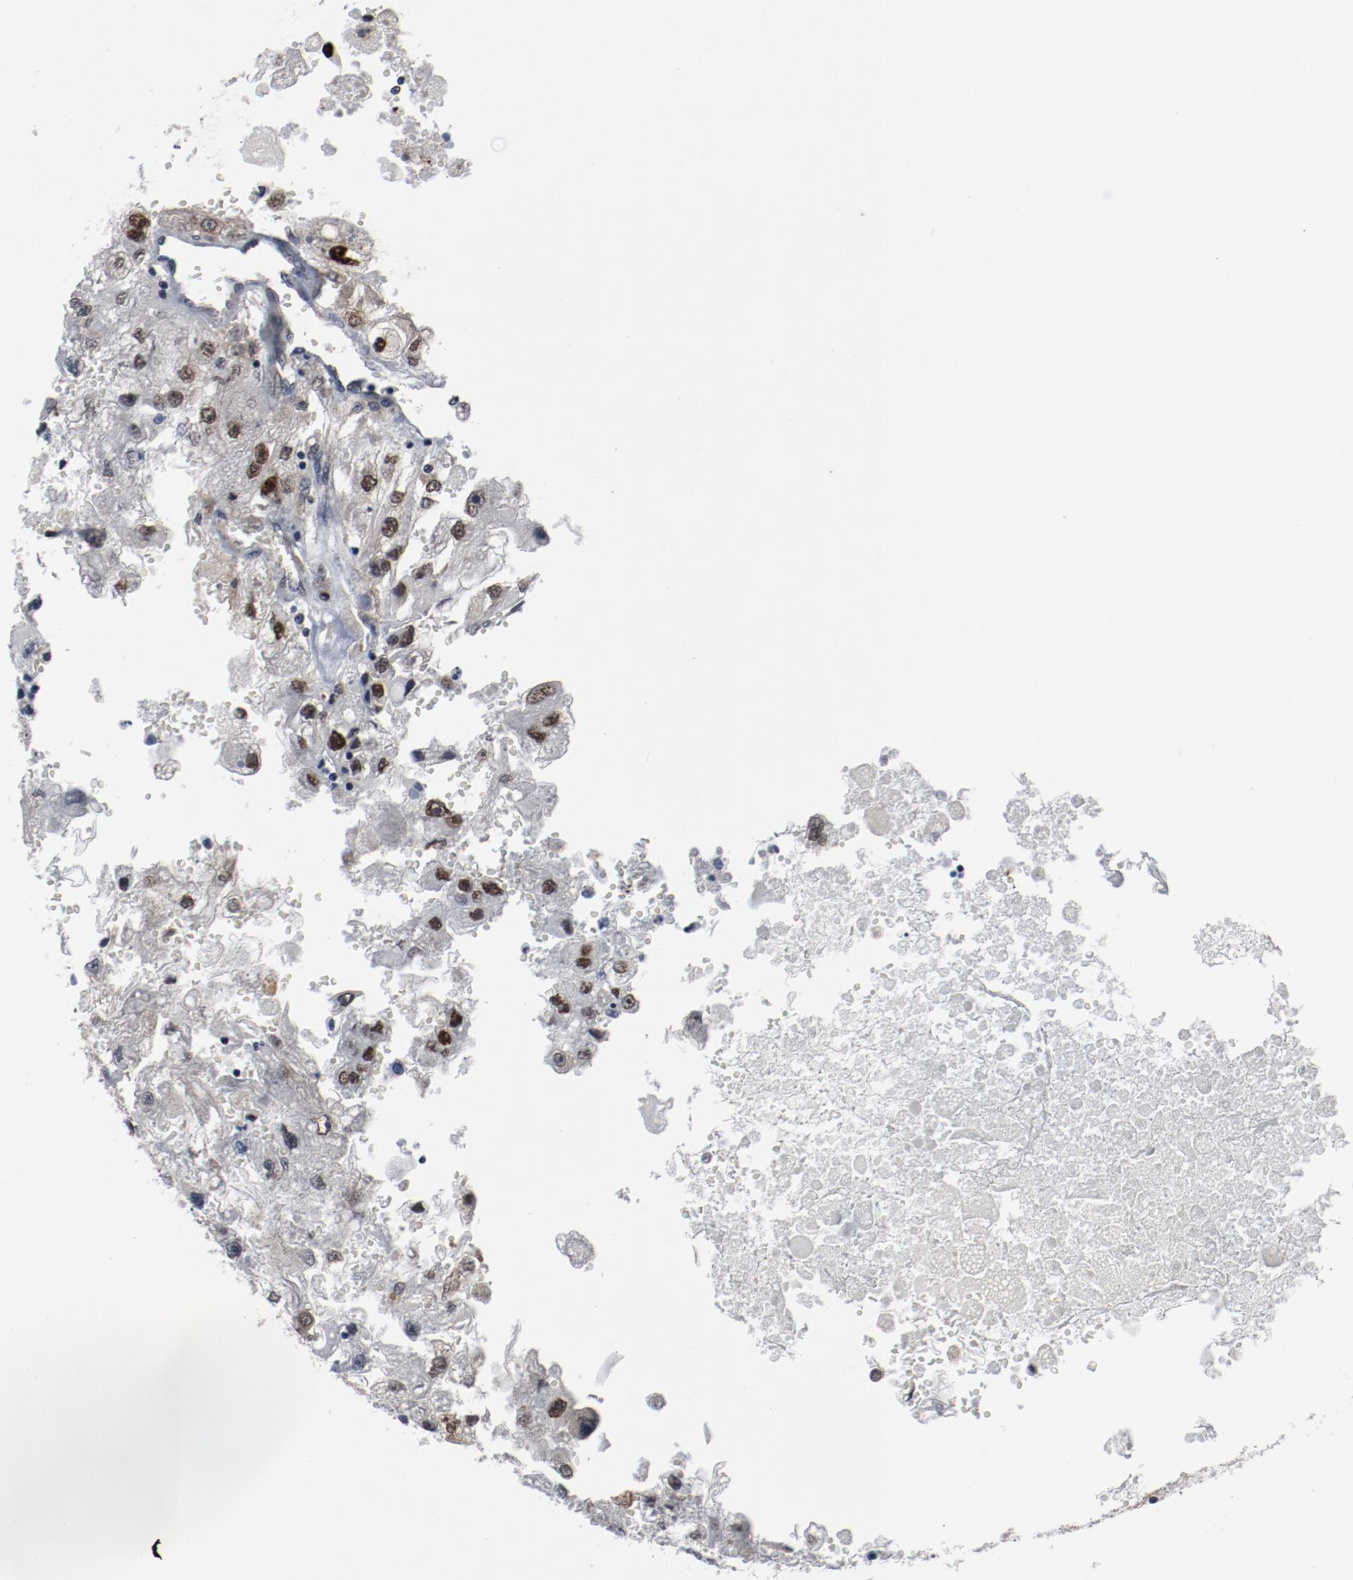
{"staining": {"intensity": "moderate", "quantity": "25%-75%", "location": "nuclear"}, "tissue": "renal cancer", "cell_type": "Tumor cells", "image_type": "cancer", "snomed": [{"axis": "morphology", "description": "Adenocarcinoma, NOS"}, {"axis": "topography", "description": "Kidney"}], "caption": "IHC (DAB) staining of human renal cancer displays moderate nuclear protein staining in approximately 25%-75% of tumor cells.", "gene": "JMJD6", "patient": {"sex": "female", "age": 83}}